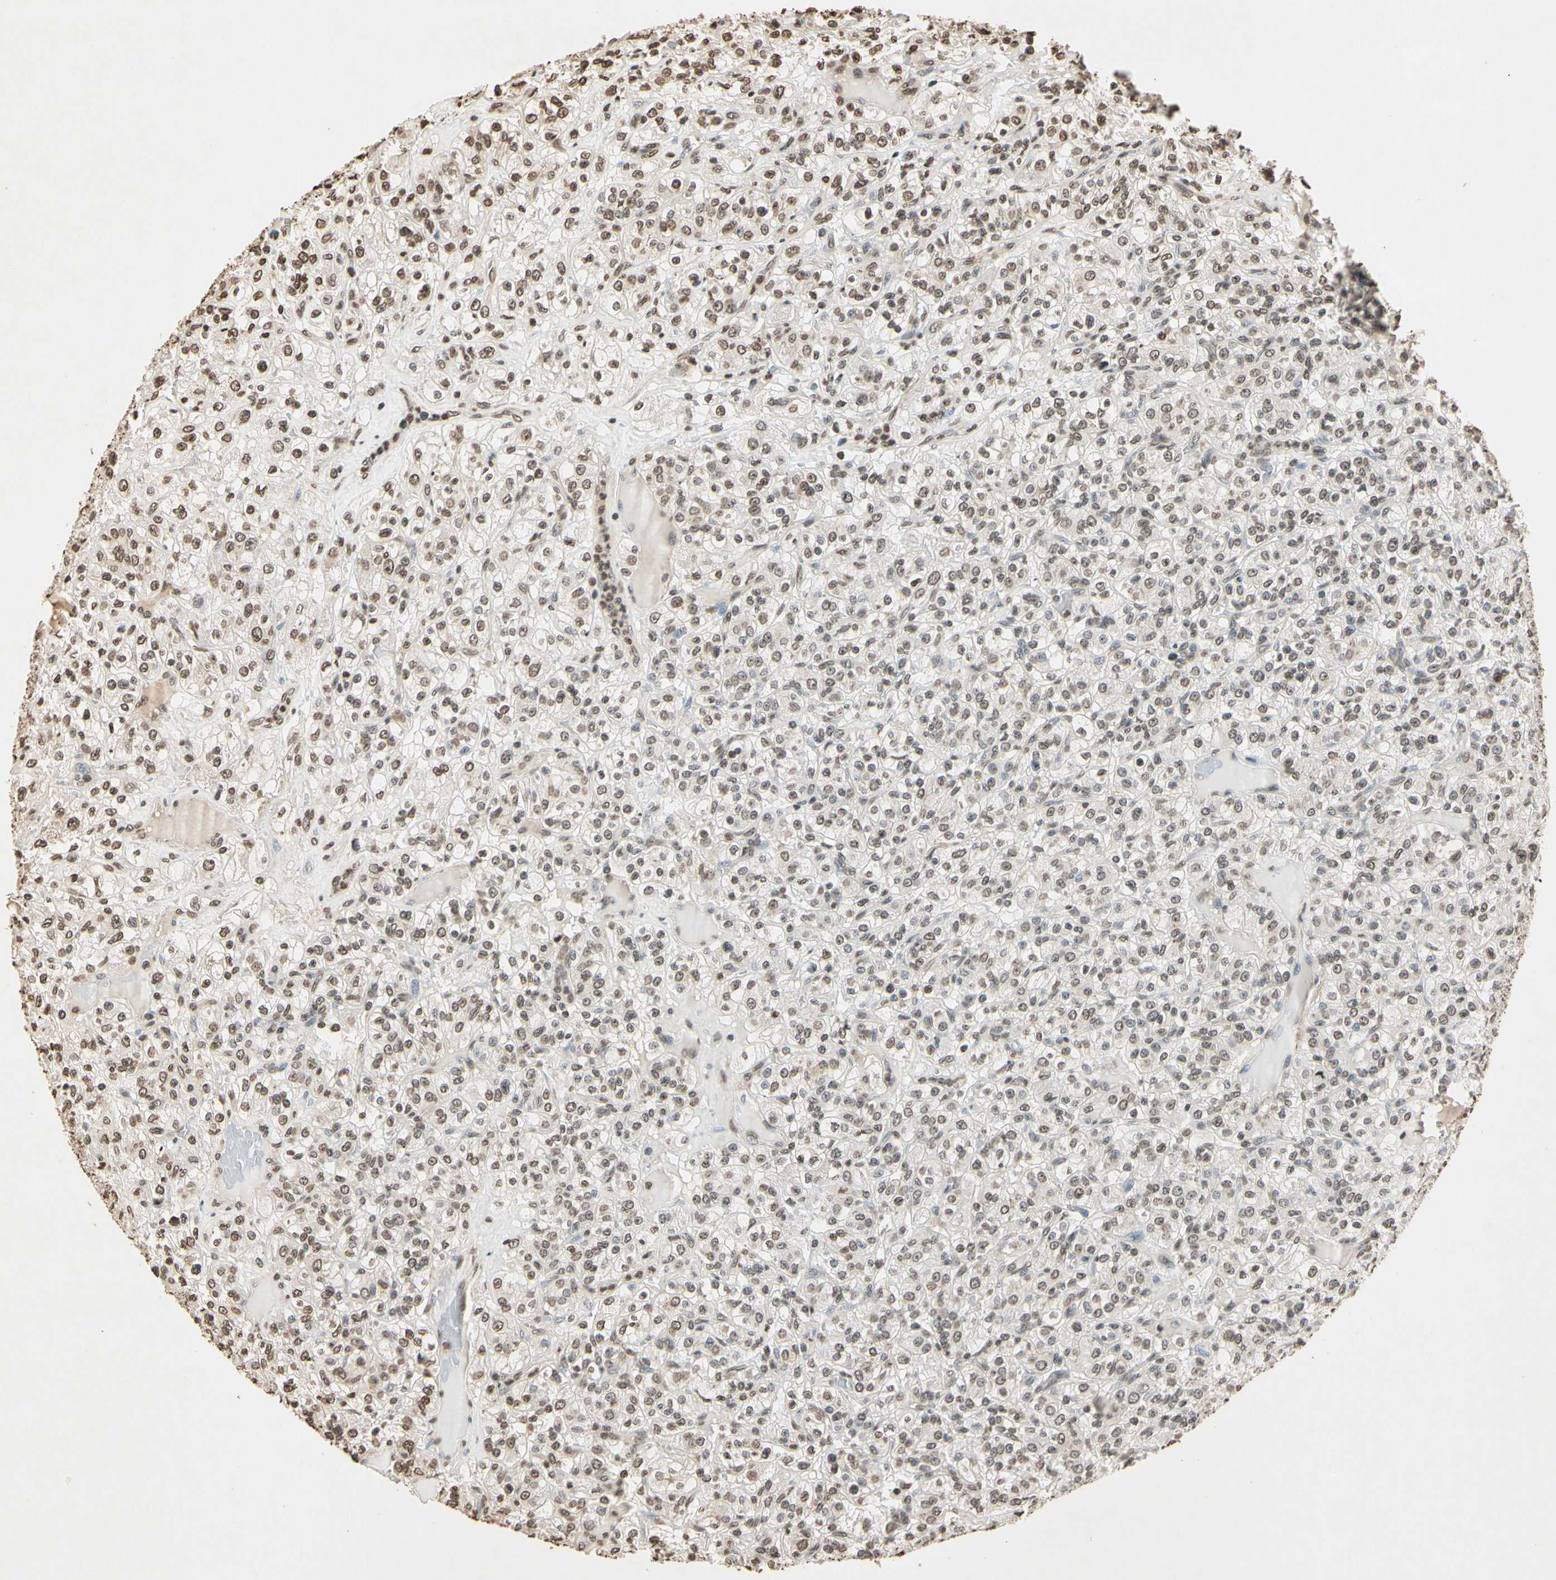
{"staining": {"intensity": "weak", "quantity": "25%-75%", "location": "nuclear"}, "tissue": "renal cancer", "cell_type": "Tumor cells", "image_type": "cancer", "snomed": [{"axis": "morphology", "description": "Normal tissue, NOS"}, {"axis": "morphology", "description": "Adenocarcinoma, NOS"}, {"axis": "topography", "description": "Kidney"}], "caption": "A brown stain labels weak nuclear positivity of a protein in human adenocarcinoma (renal) tumor cells.", "gene": "TOP1", "patient": {"sex": "female", "age": 72}}